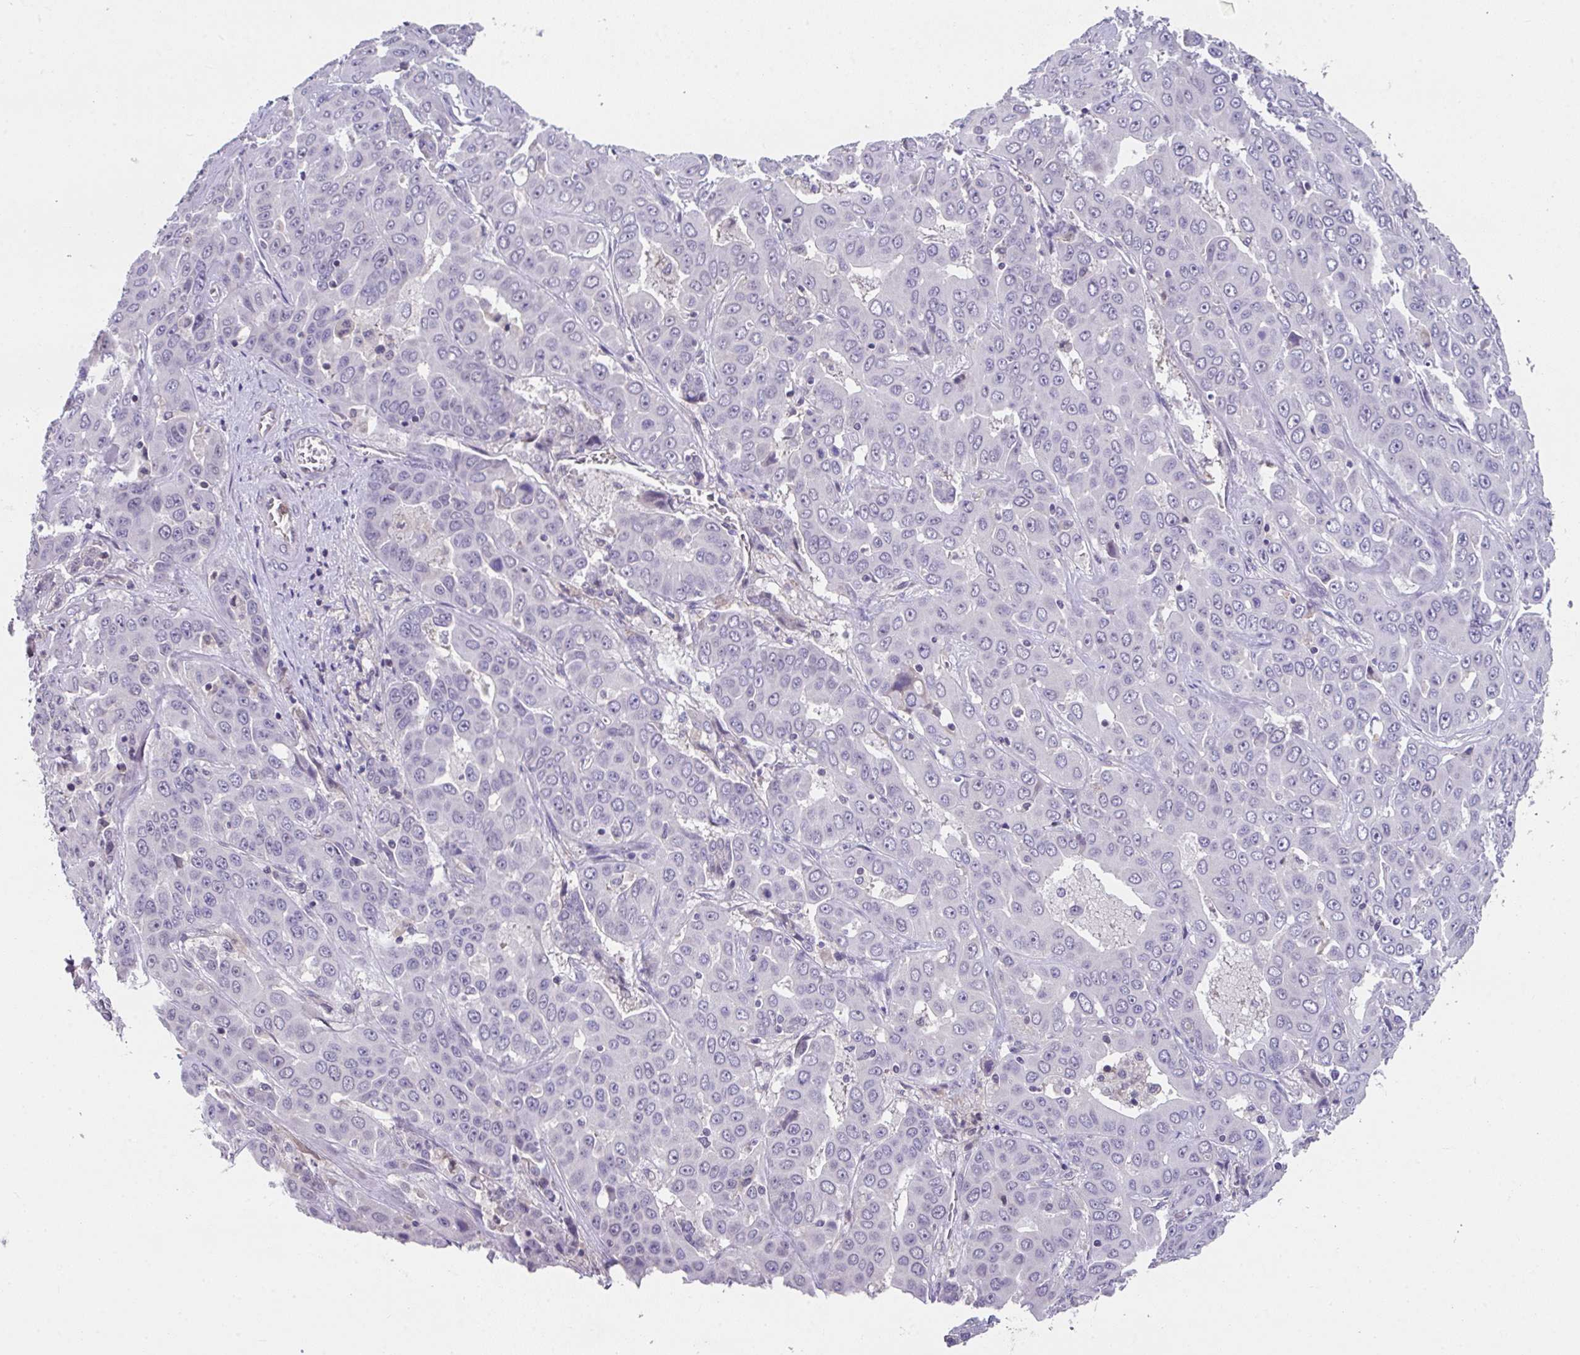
{"staining": {"intensity": "negative", "quantity": "none", "location": "none"}, "tissue": "liver cancer", "cell_type": "Tumor cells", "image_type": "cancer", "snomed": [{"axis": "morphology", "description": "Cholangiocarcinoma"}, {"axis": "topography", "description": "Liver"}], "caption": "A high-resolution micrograph shows immunohistochemistry (IHC) staining of cholangiocarcinoma (liver), which demonstrates no significant staining in tumor cells.", "gene": "GLTPD2", "patient": {"sex": "female", "age": 52}}